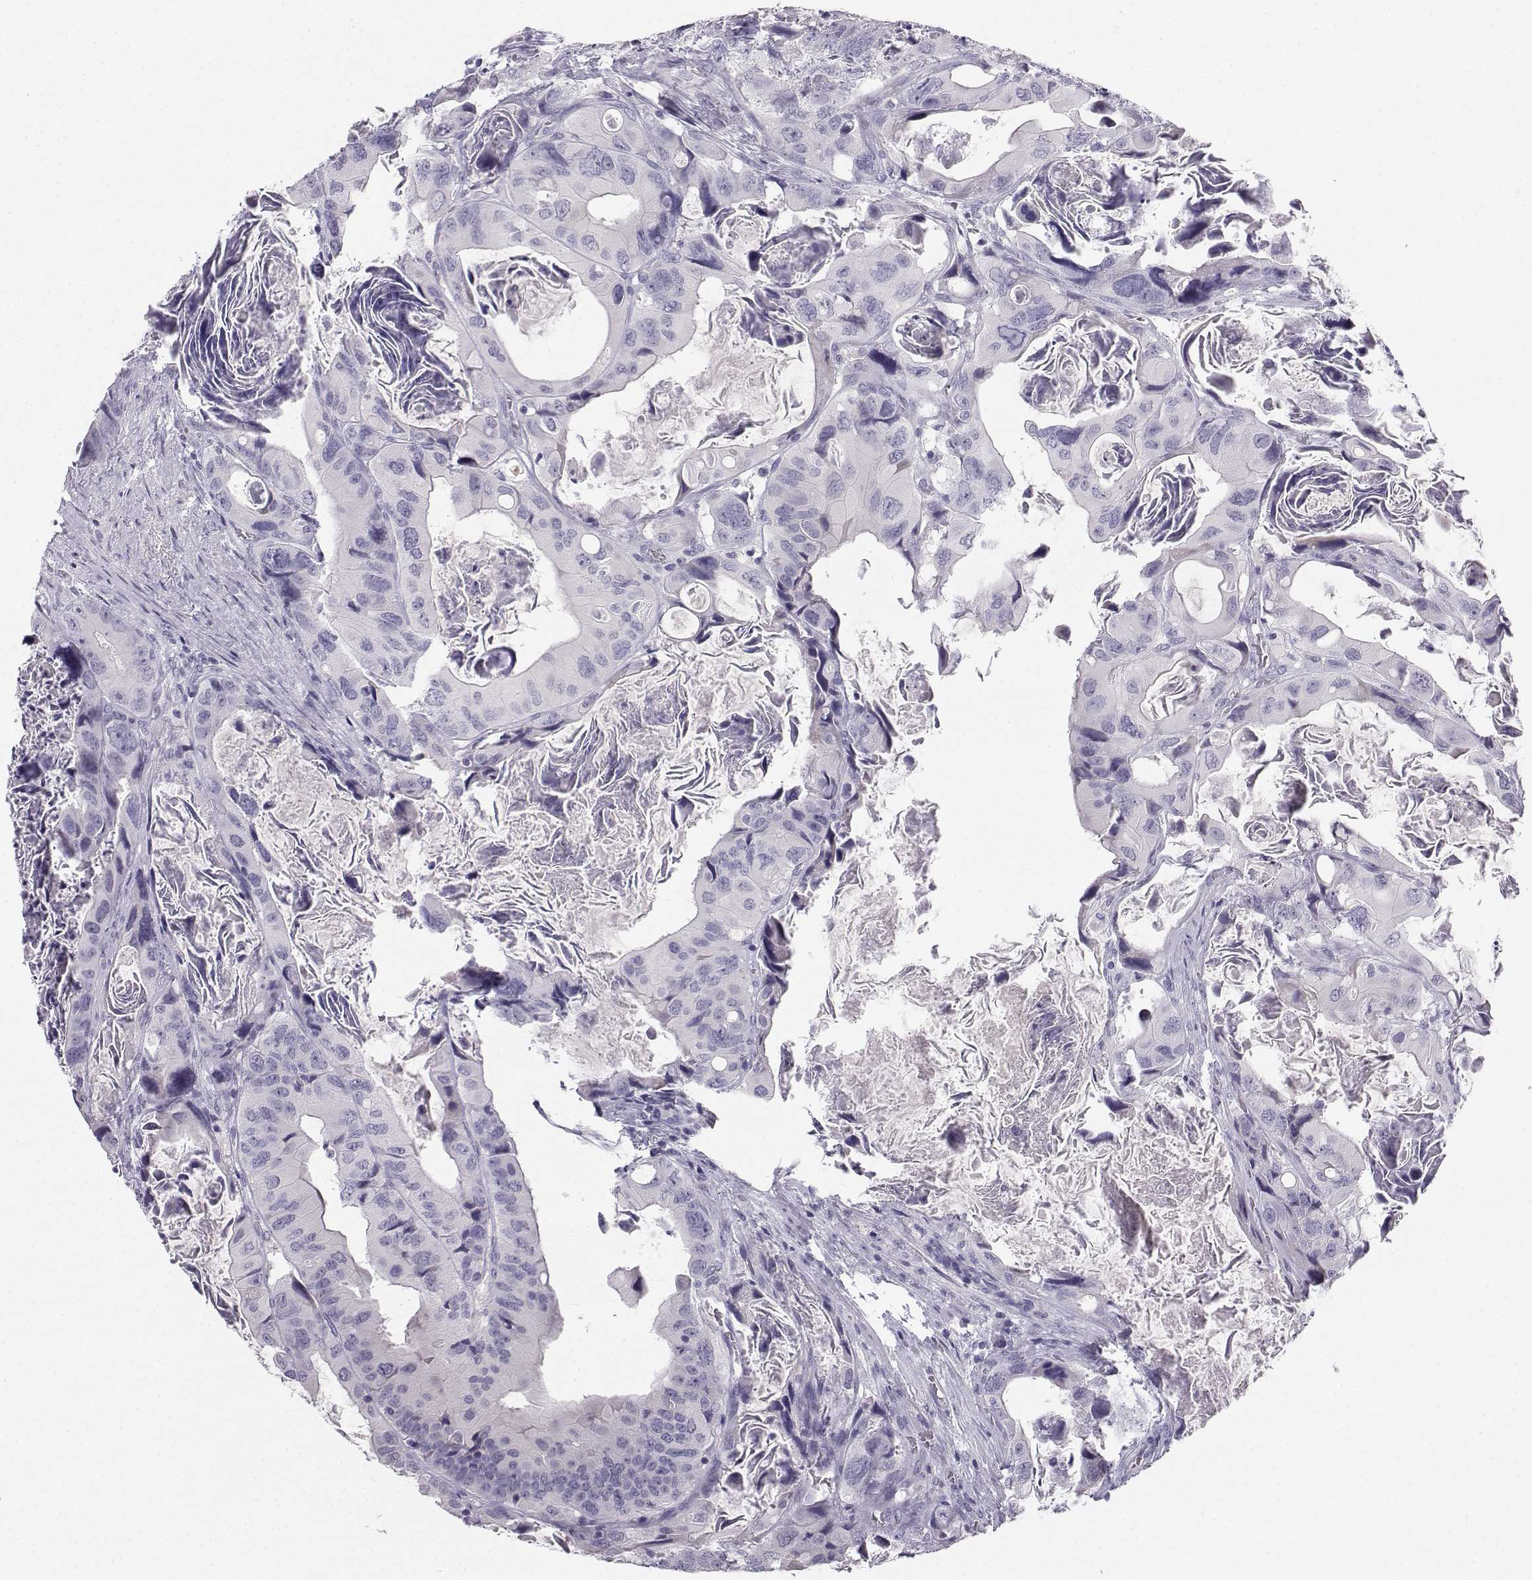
{"staining": {"intensity": "negative", "quantity": "none", "location": "none"}, "tissue": "colorectal cancer", "cell_type": "Tumor cells", "image_type": "cancer", "snomed": [{"axis": "morphology", "description": "Adenocarcinoma, NOS"}, {"axis": "topography", "description": "Rectum"}], "caption": "Human colorectal cancer (adenocarcinoma) stained for a protein using immunohistochemistry shows no expression in tumor cells.", "gene": "SYCE1", "patient": {"sex": "male", "age": 64}}